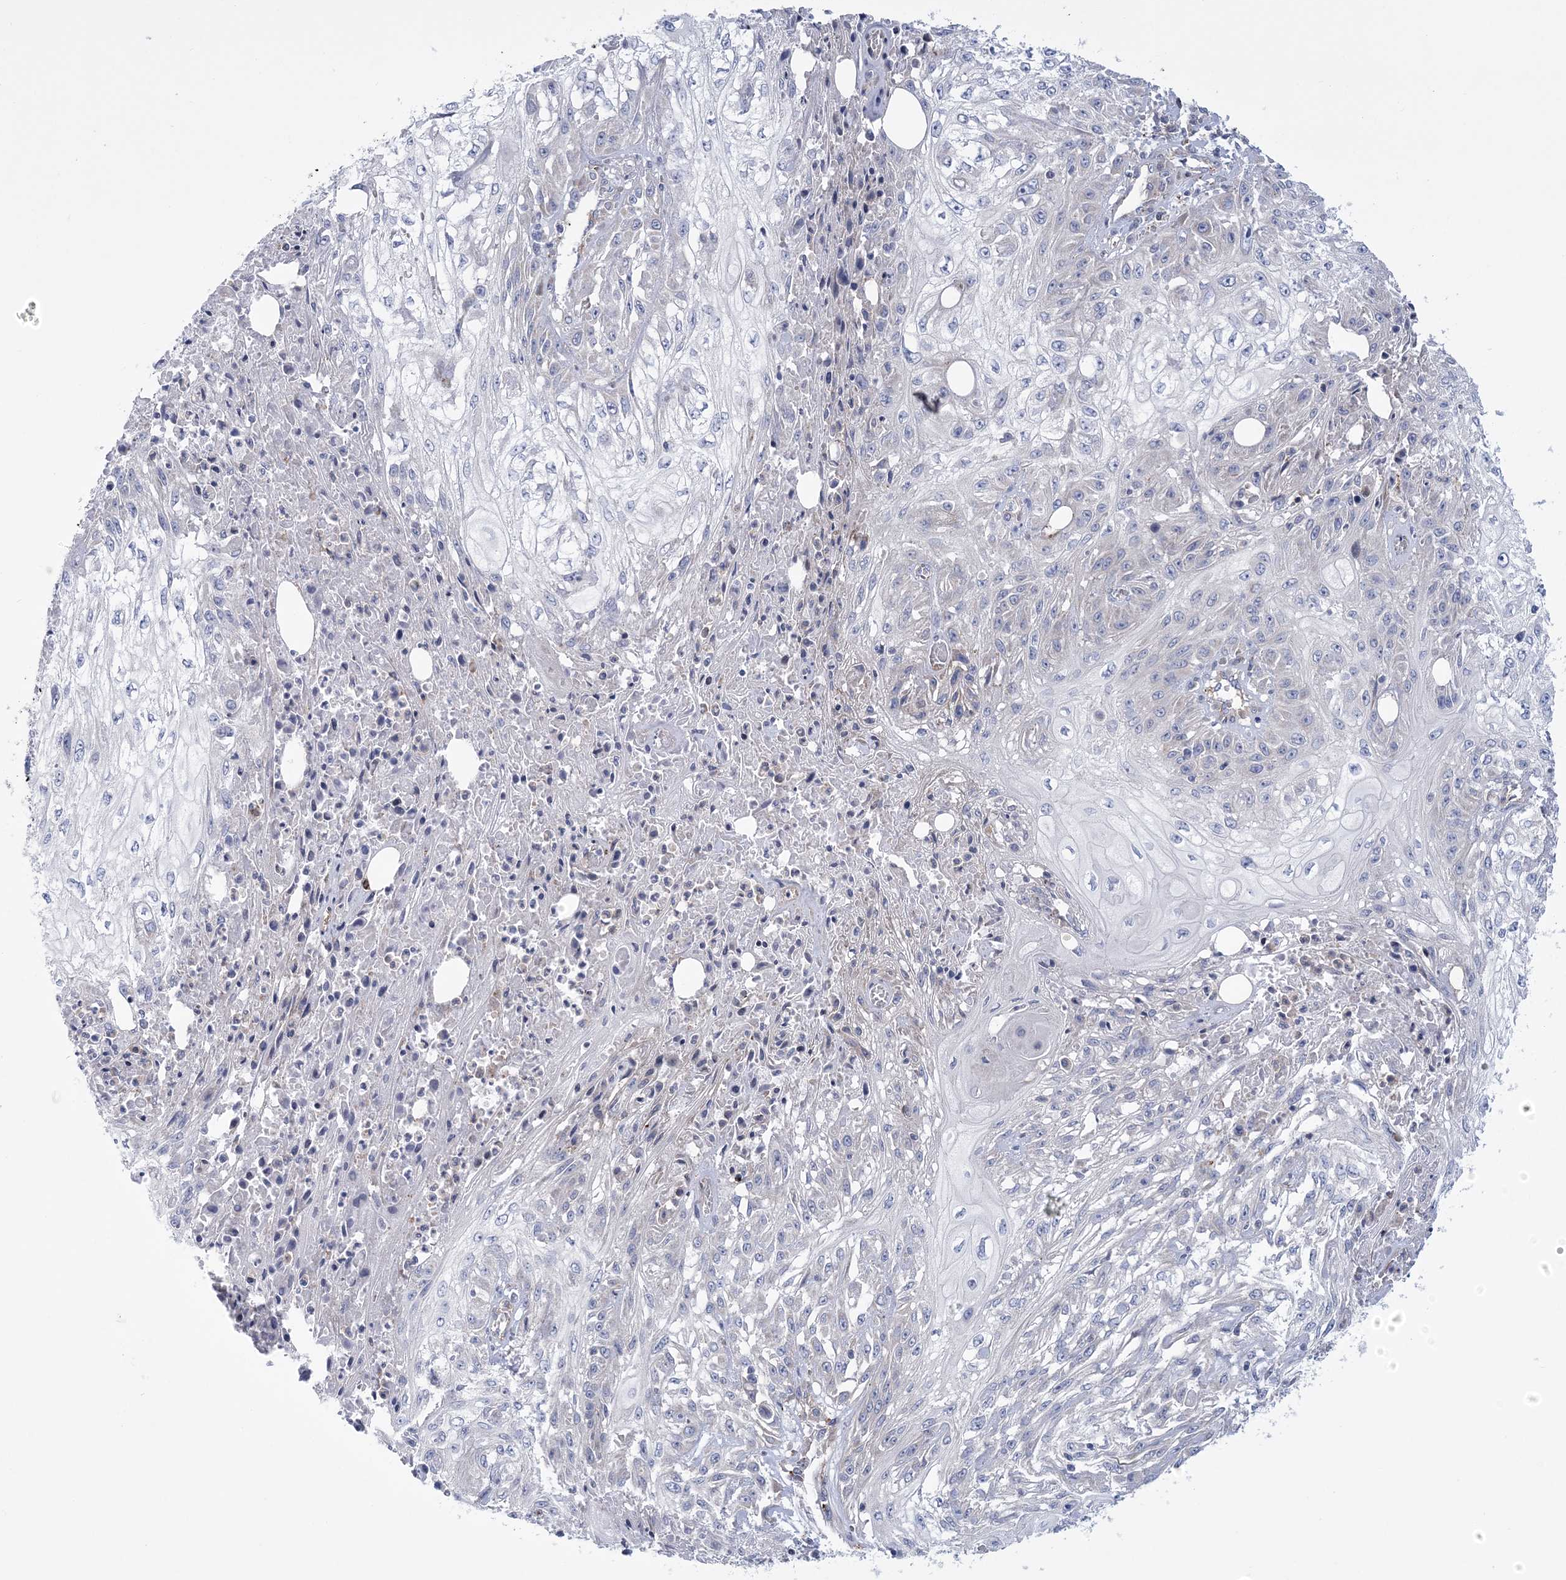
{"staining": {"intensity": "negative", "quantity": "none", "location": "none"}, "tissue": "skin cancer", "cell_type": "Tumor cells", "image_type": "cancer", "snomed": [{"axis": "morphology", "description": "Squamous cell carcinoma, NOS"}, {"axis": "morphology", "description": "Squamous cell carcinoma, metastatic, NOS"}, {"axis": "topography", "description": "Skin"}, {"axis": "topography", "description": "Lymph node"}], "caption": "IHC of skin cancer reveals no expression in tumor cells.", "gene": "ARSJ", "patient": {"sex": "male", "age": 75}}